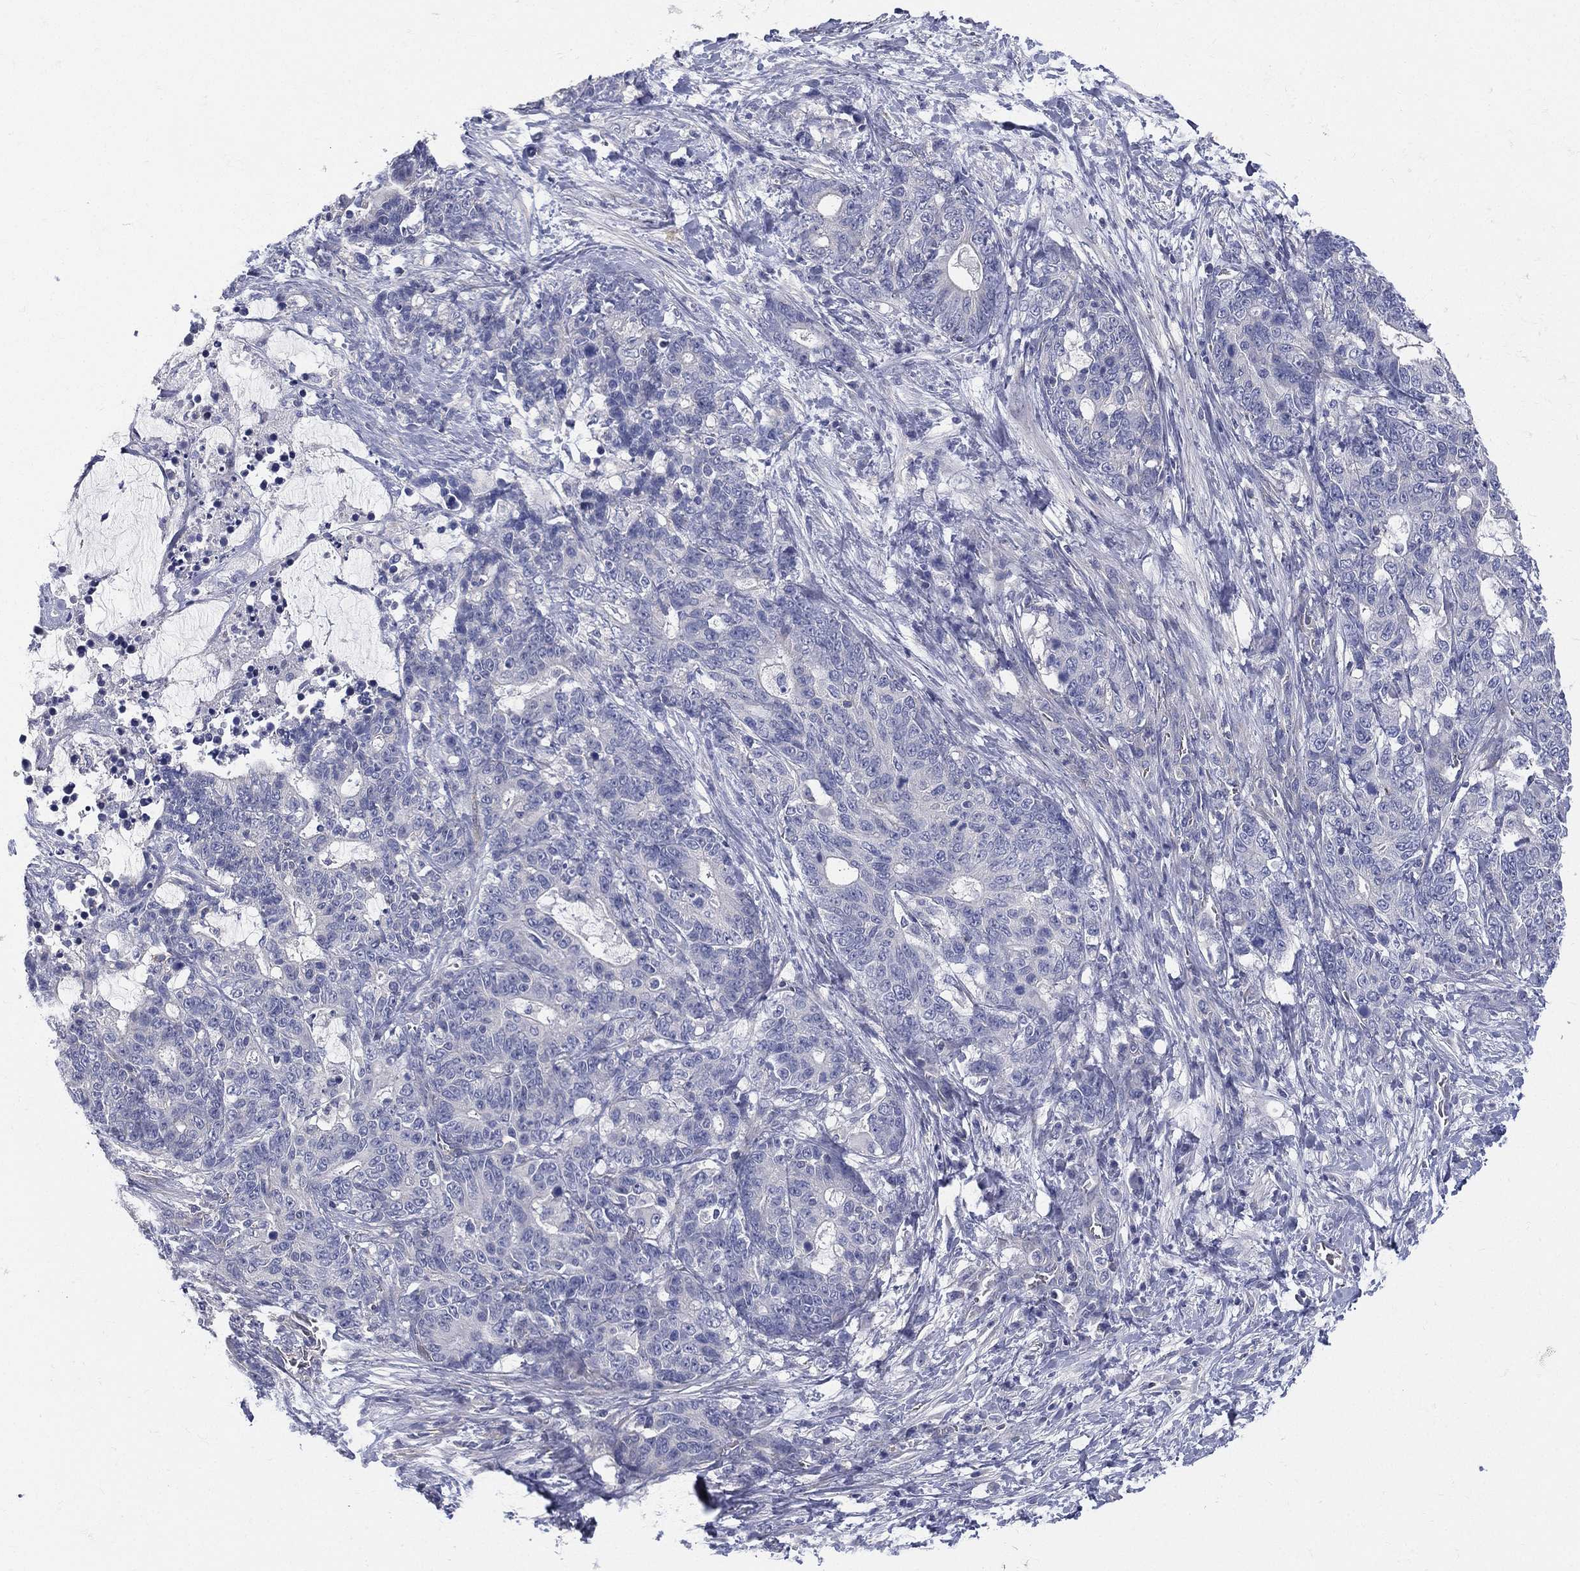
{"staining": {"intensity": "negative", "quantity": "none", "location": "none"}, "tissue": "stomach cancer", "cell_type": "Tumor cells", "image_type": "cancer", "snomed": [{"axis": "morphology", "description": "Normal tissue, NOS"}, {"axis": "morphology", "description": "Adenocarcinoma, NOS"}, {"axis": "topography", "description": "Stomach"}], "caption": "Stomach cancer was stained to show a protein in brown. There is no significant staining in tumor cells. (DAB immunohistochemistry, high magnification).", "gene": "ETNPPL", "patient": {"sex": "female", "age": 64}}